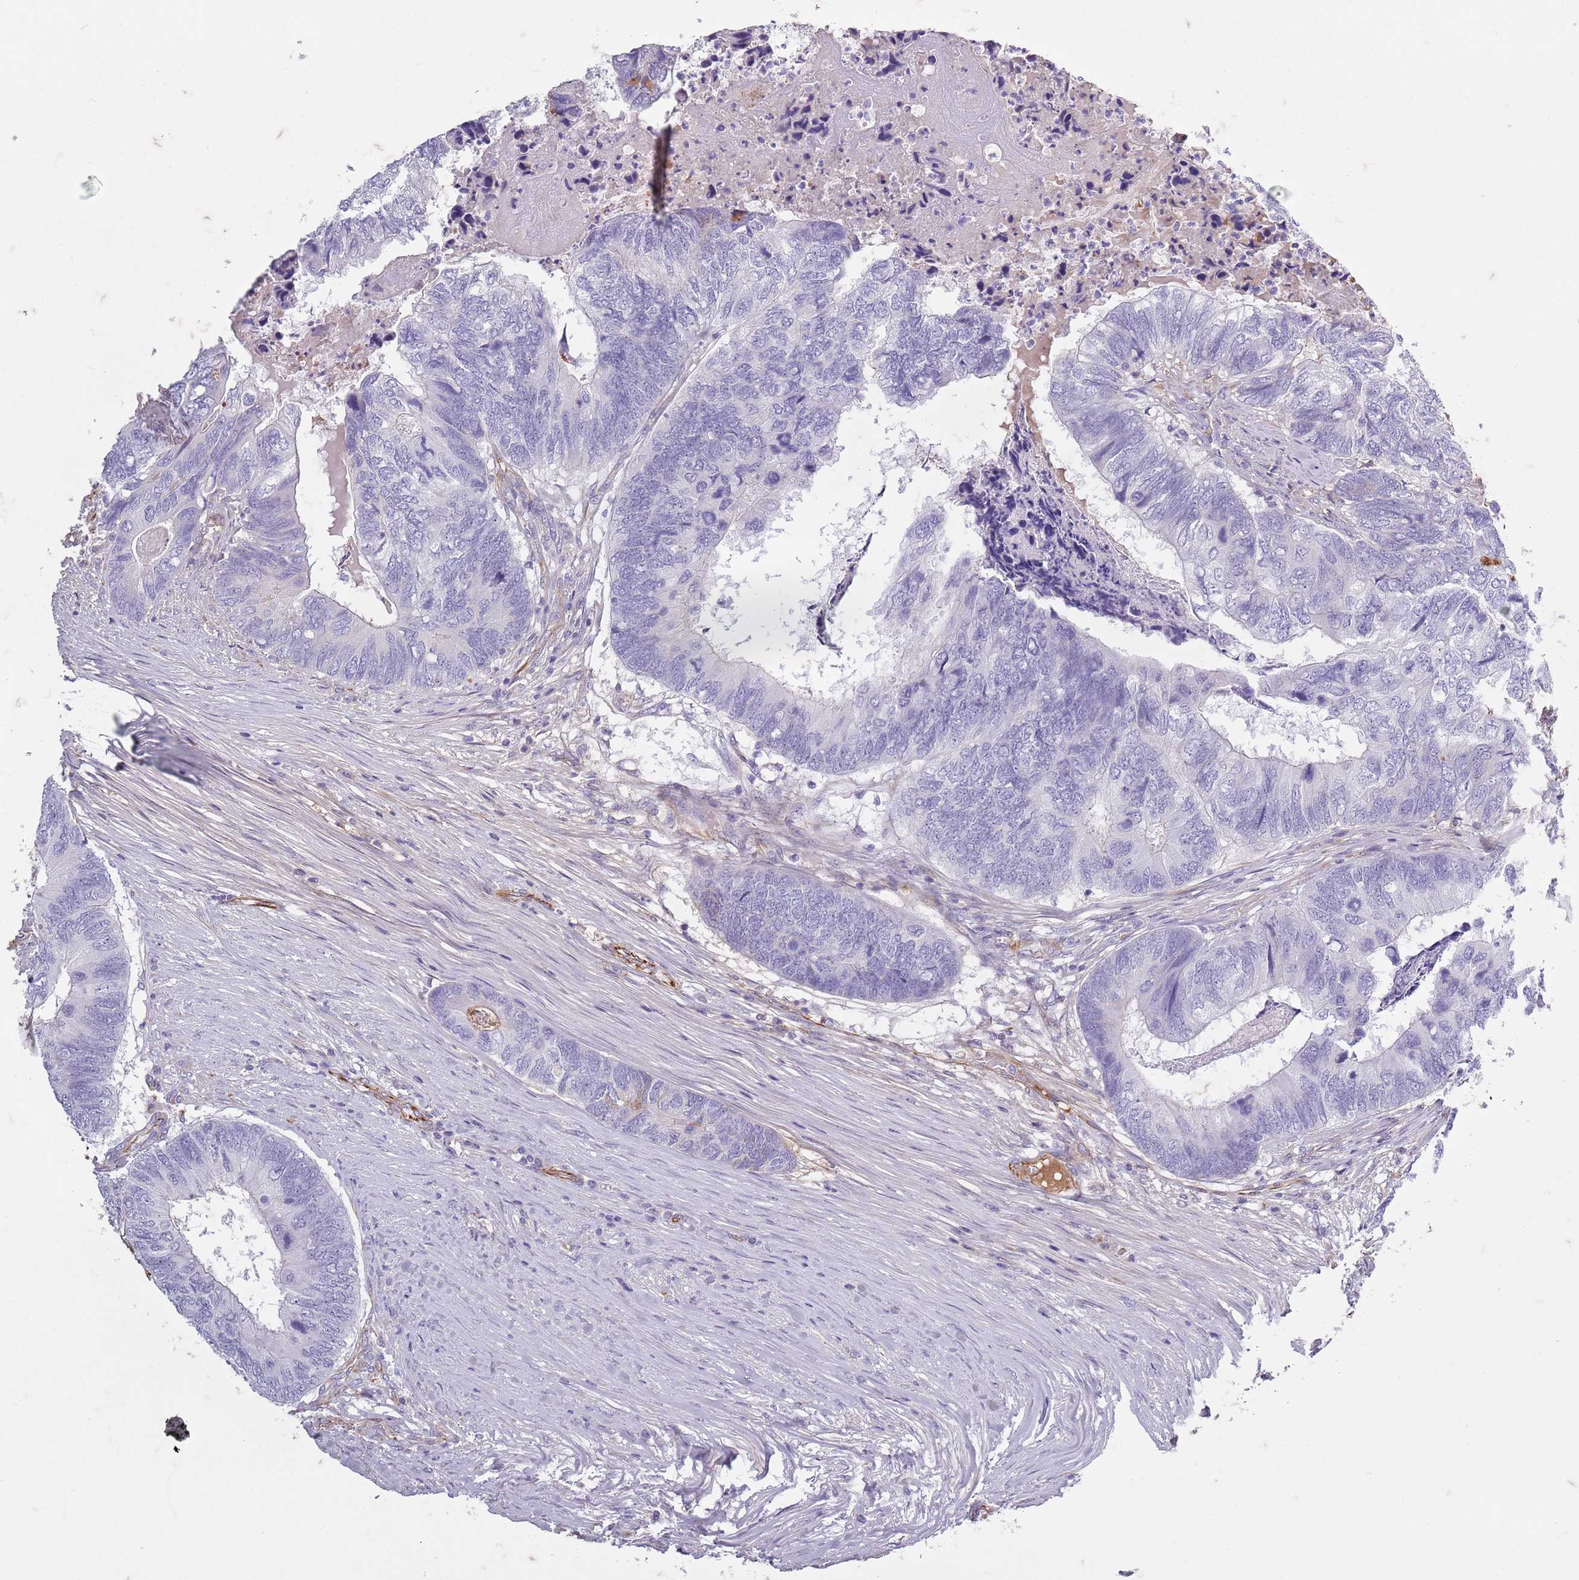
{"staining": {"intensity": "negative", "quantity": "none", "location": "none"}, "tissue": "colorectal cancer", "cell_type": "Tumor cells", "image_type": "cancer", "snomed": [{"axis": "morphology", "description": "Adenocarcinoma, NOS"}, {"axis": "topography", "description": "Colon"}], "caption": "DAB immunohistochemical staining of human adenocarcinoma (colorectal) displays no significant staining in tumor cells. (Stains: DAB immunohistochemistry (IHC) with hematoxylin counter stain, Microscopy: brightfield microscopy at high magnification).", "gene": "TAS2R38", "patient": {"sex": "female", "age": 67}}